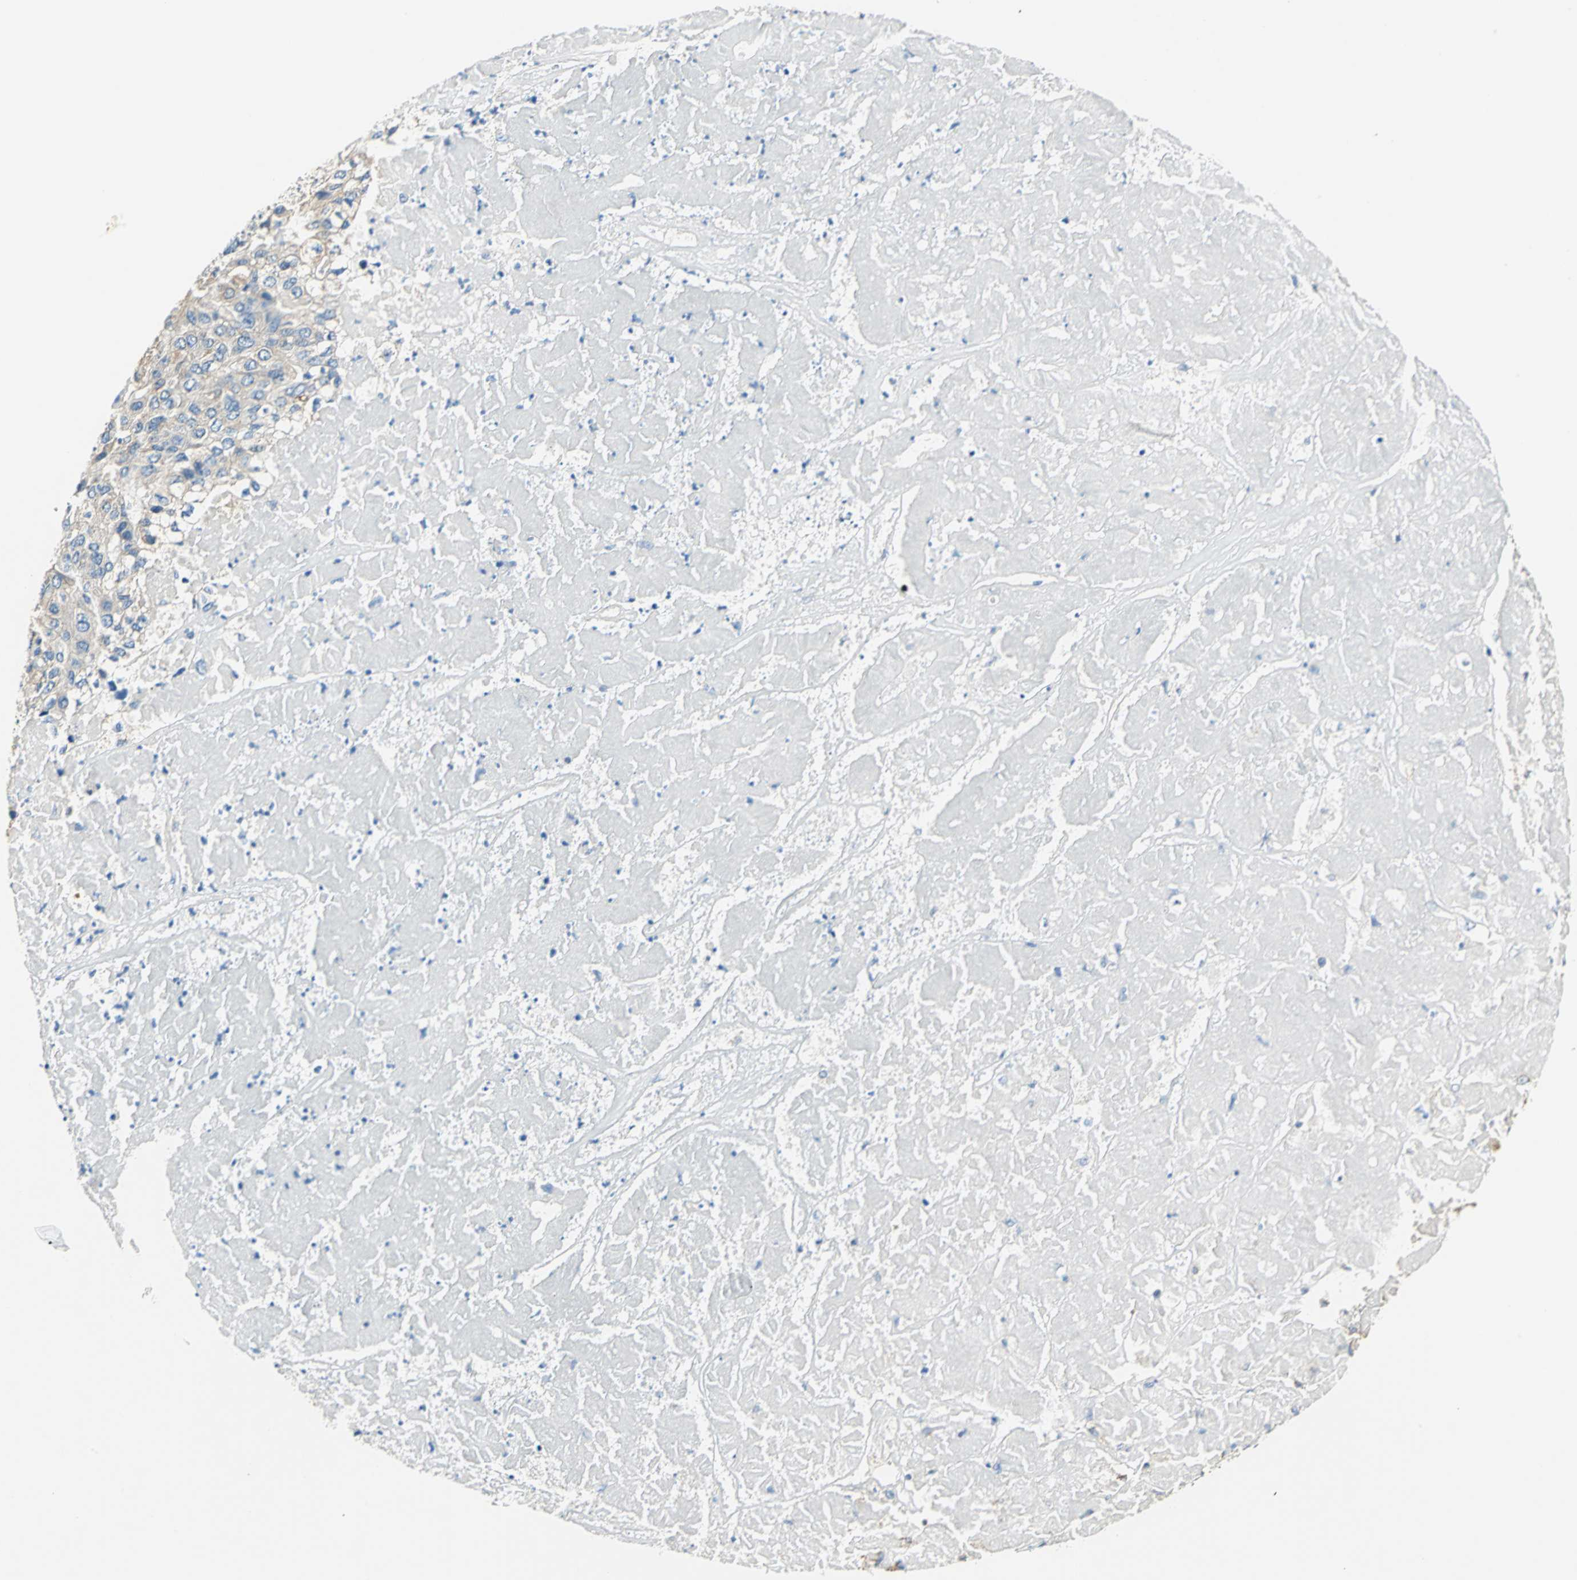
{"staining": {"intensity": "weak", "quantity": ">75%", "location": "cytoplasmic/membranous"}, "tissue": "pancreatic cancer", "cell_type": "Tumor cells", "image_type": "cancer", "snomed": [{"axis": "morphology", "description": "Adenocarcinoma, NOS"}, {"axis": "topography", "description": "Pancreas"}], "caption": "Tumor cells show low levels of weak cytoplasmic/membranous expression in about >75% of cells in human adenocarcinoma (pancreatic). The protein is shown in brown color, while the nuclei are stained blue.", "gene": "RASD2", "patient": {"sex": "male", "age": 50}}